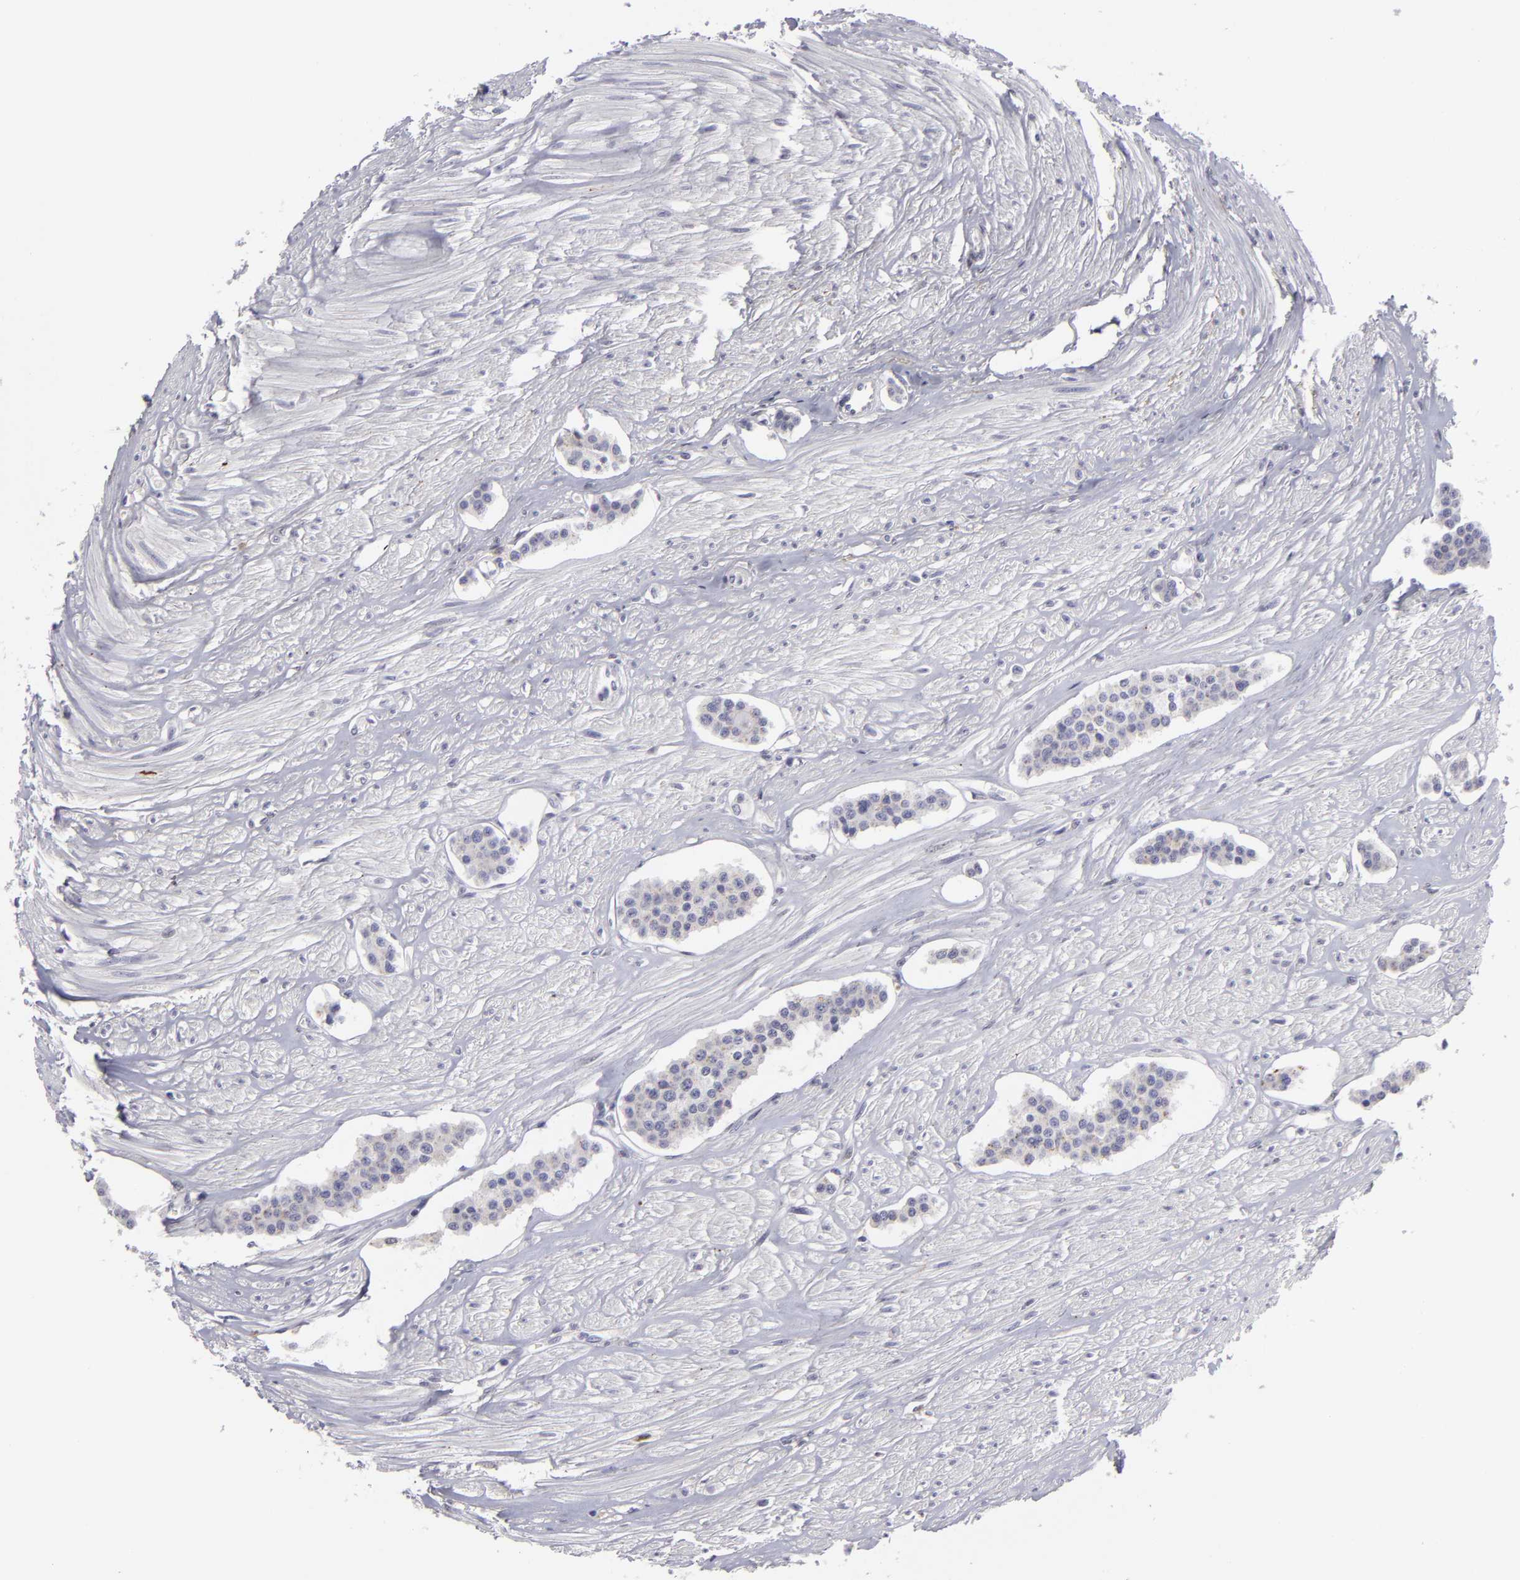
{"staining": {"intensity": "negative", "quantity": "none", "location": "none"}, "tissue": "carcinoid", "cell_type": "Tumor cells", "image_type": "cancer", "snomed": [{"axis": "morphology", "description": "Carcinoid, malignant, NOS"}, {"axis": "topography", "description": "Small intestine"}], "caption": "A high-resolution histopathology image shows immunohistochemistry staining of carcinoid, which reveals no significant staining in tumor cells.", "gene": "EFS", "patient": {"sex": "male", "age": 60}}